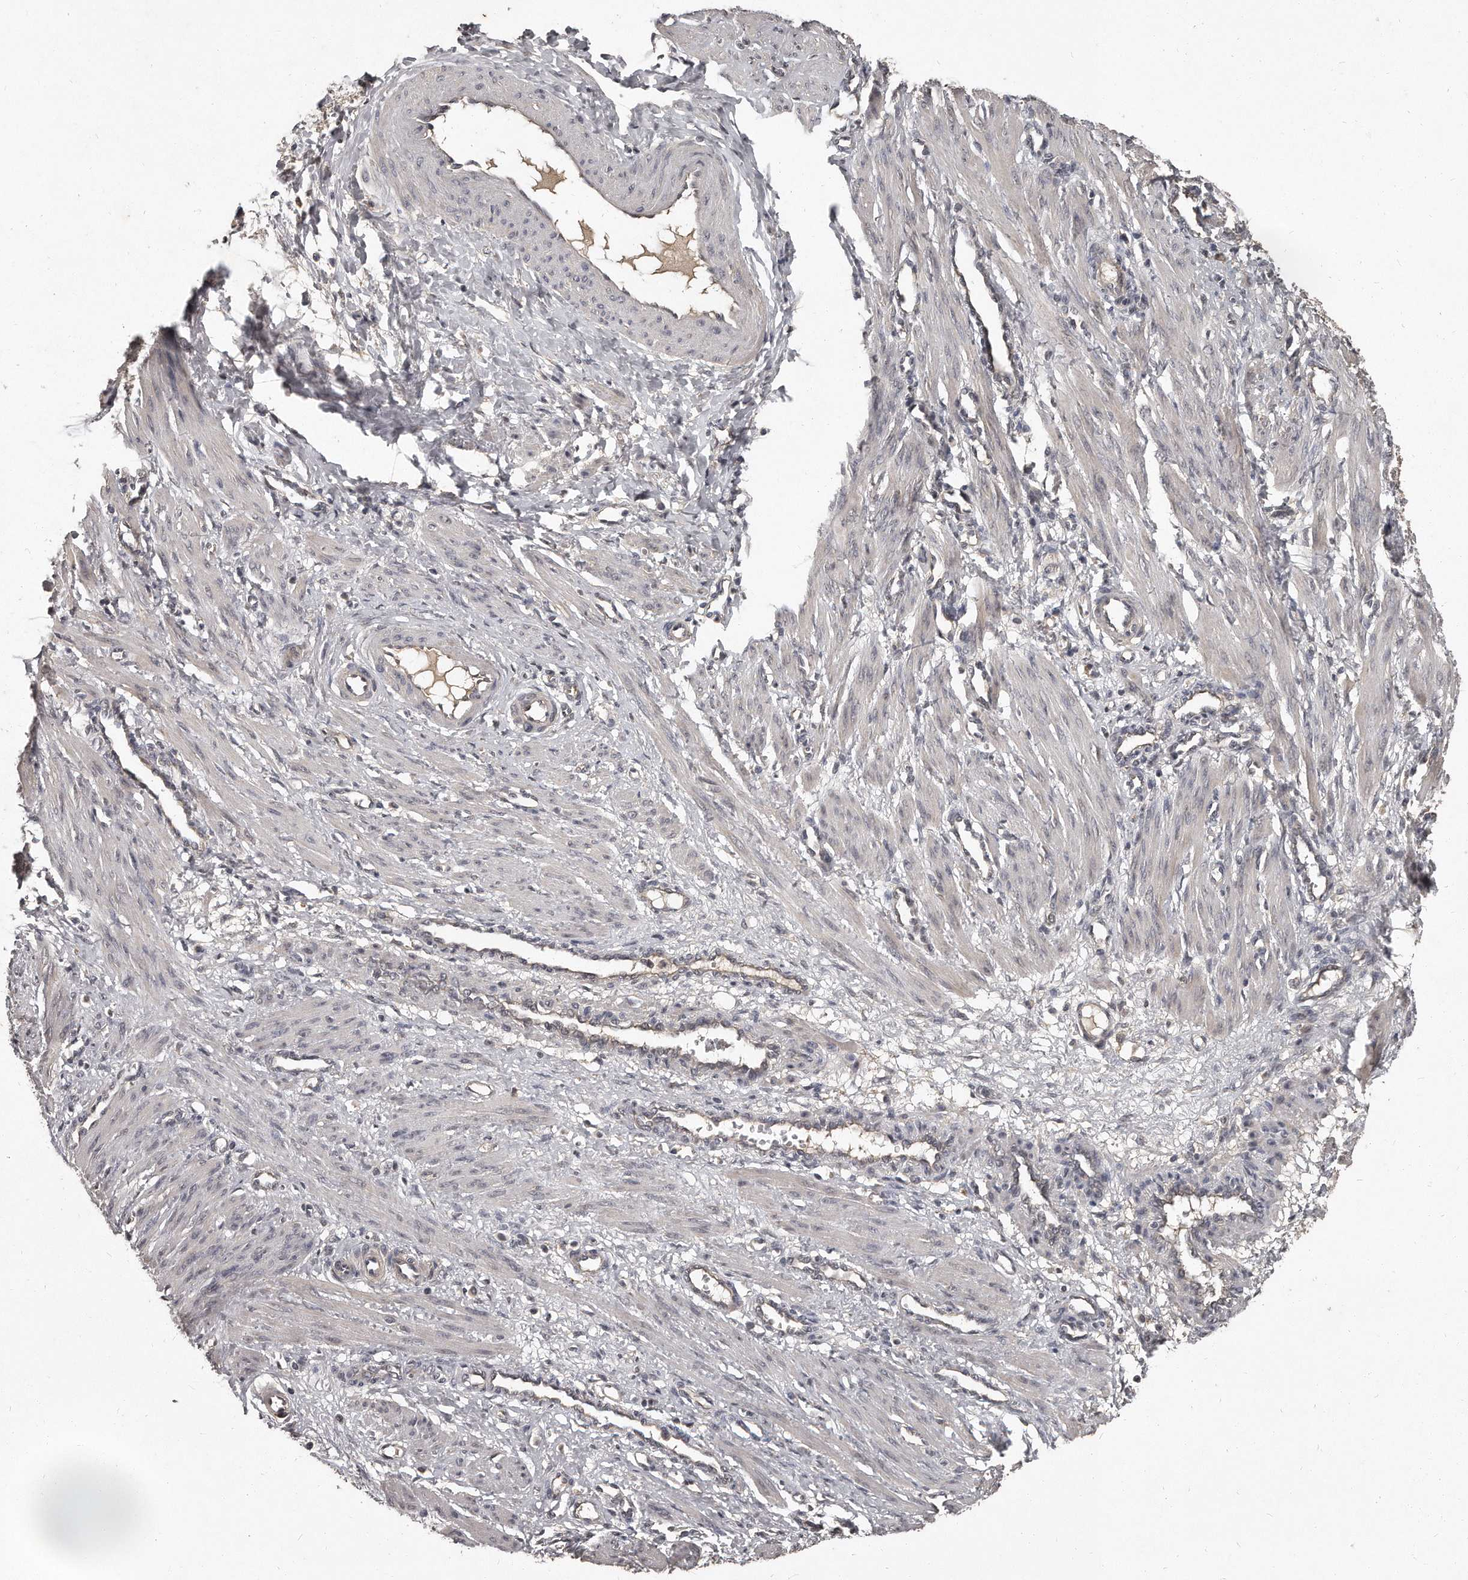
{"staining": {"intensity": "negative", "quantity": "none", "location": "none"}, "tissue": "smooth muscle", "cell_type": "Smooth muscle cells", "image_type": "normal", "snomed": [{"axis": "morphology", "description": "Normal tissue, NOS"}, {"axis": "topography", "description": "Endometrium"}], "caption": "IHC histopathology image of benign smooth muscle: human smooth muscle stained with DAB displays no significant protein positivity in smooth muscle cells.", "gene": "GRB10", "patient": {"sex": "female", "age": 33}}